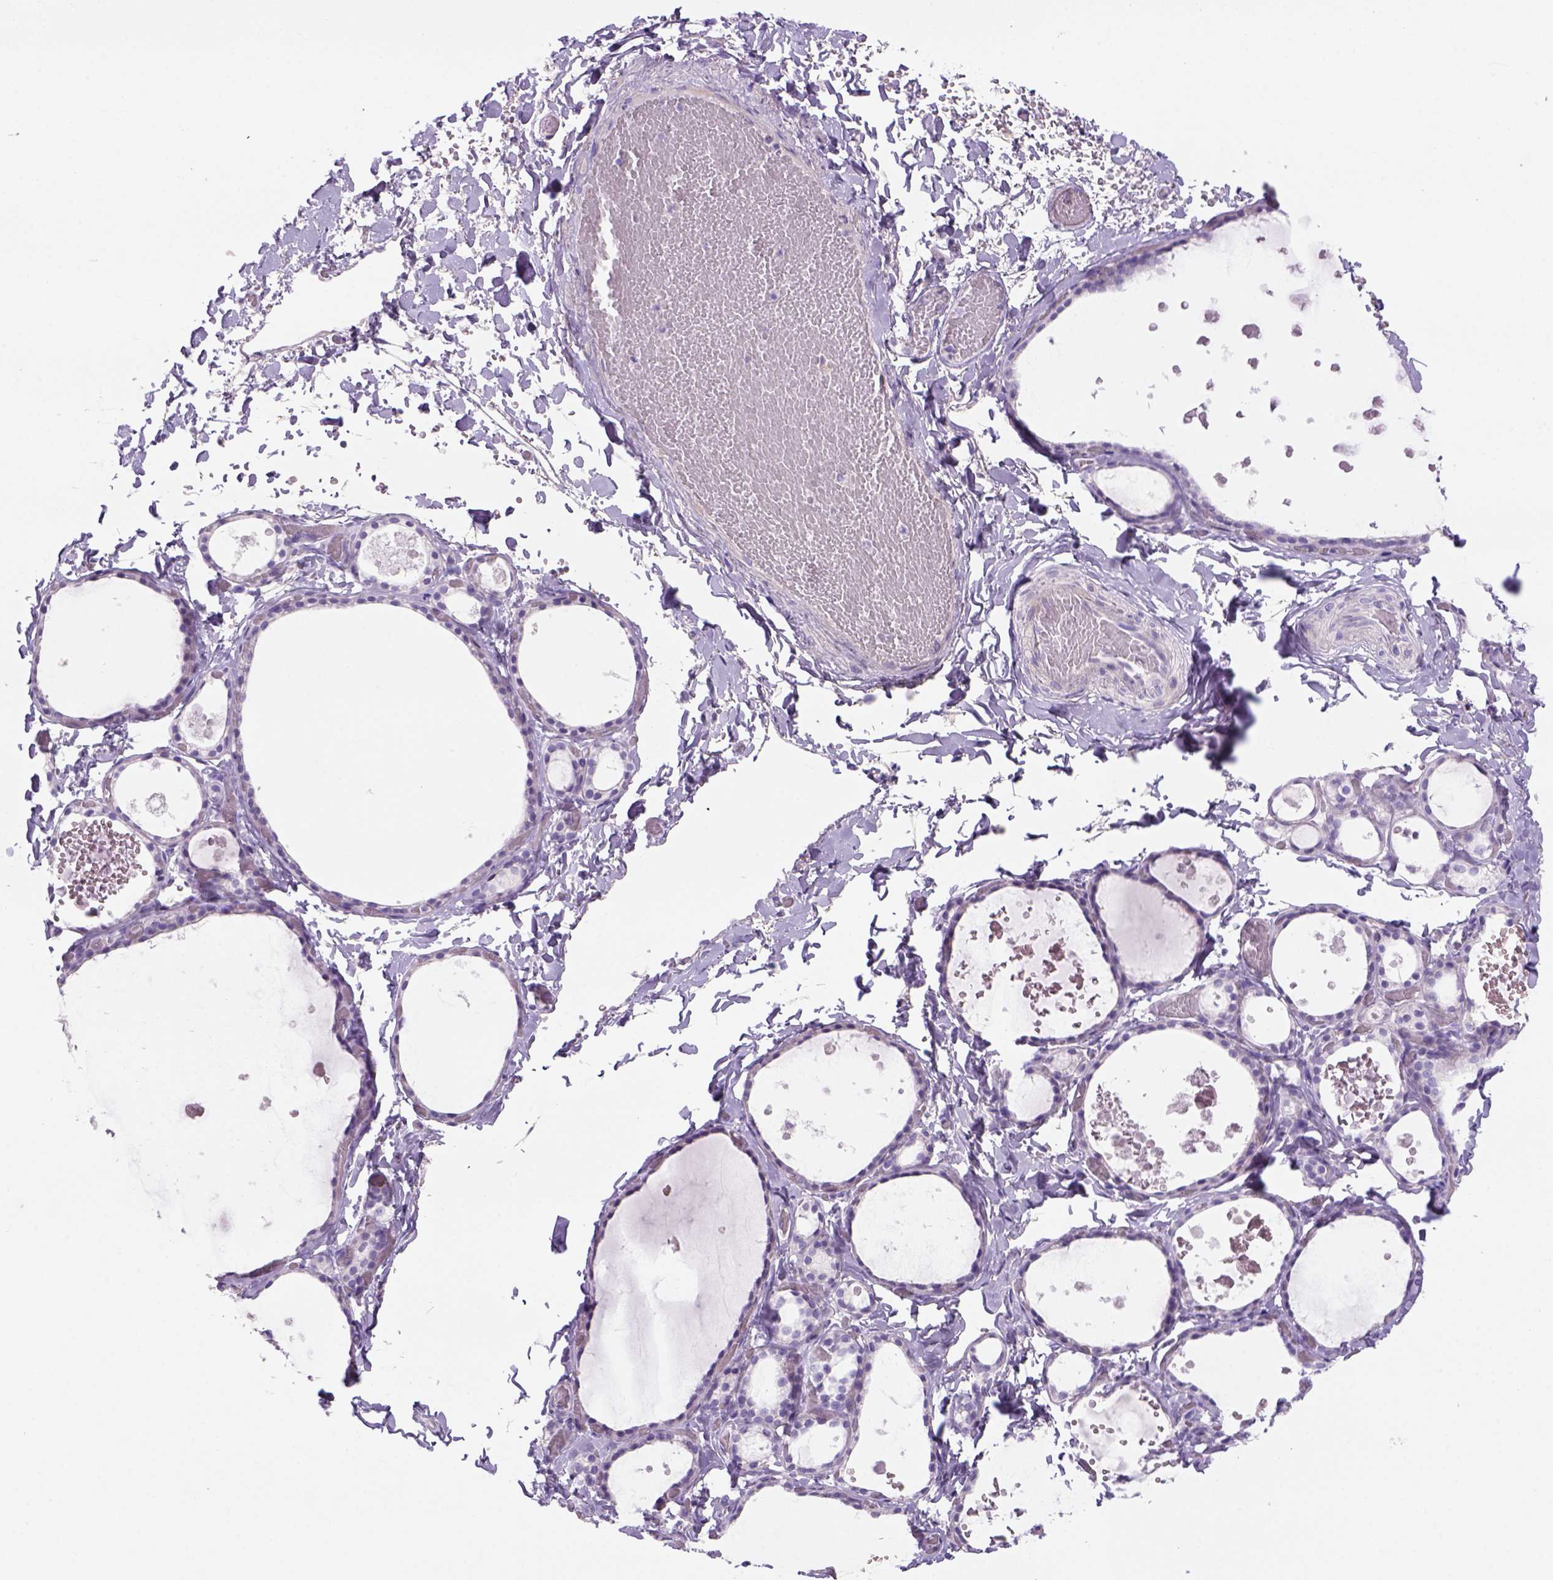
{"staining": {"intensity": "negative", "quantity": "none", "location": "none"}, "tissue": "thyroid gland", "cell_type": "Glandular cells", "image_type": "normal", "snomed": [{"axis": "morphology", "description": "Normal tissue, NOS"}, {"axis": "topography", "description": "Thyroid gland"}], "caption": "The image demonstrates no staining of glandular cells in unremarkable thyroid gland. (DAB IHC visualized using brightfield microscopy, high magnification).", "gene": "TENM4", "patient": {"sex": "female", "age": 56}}